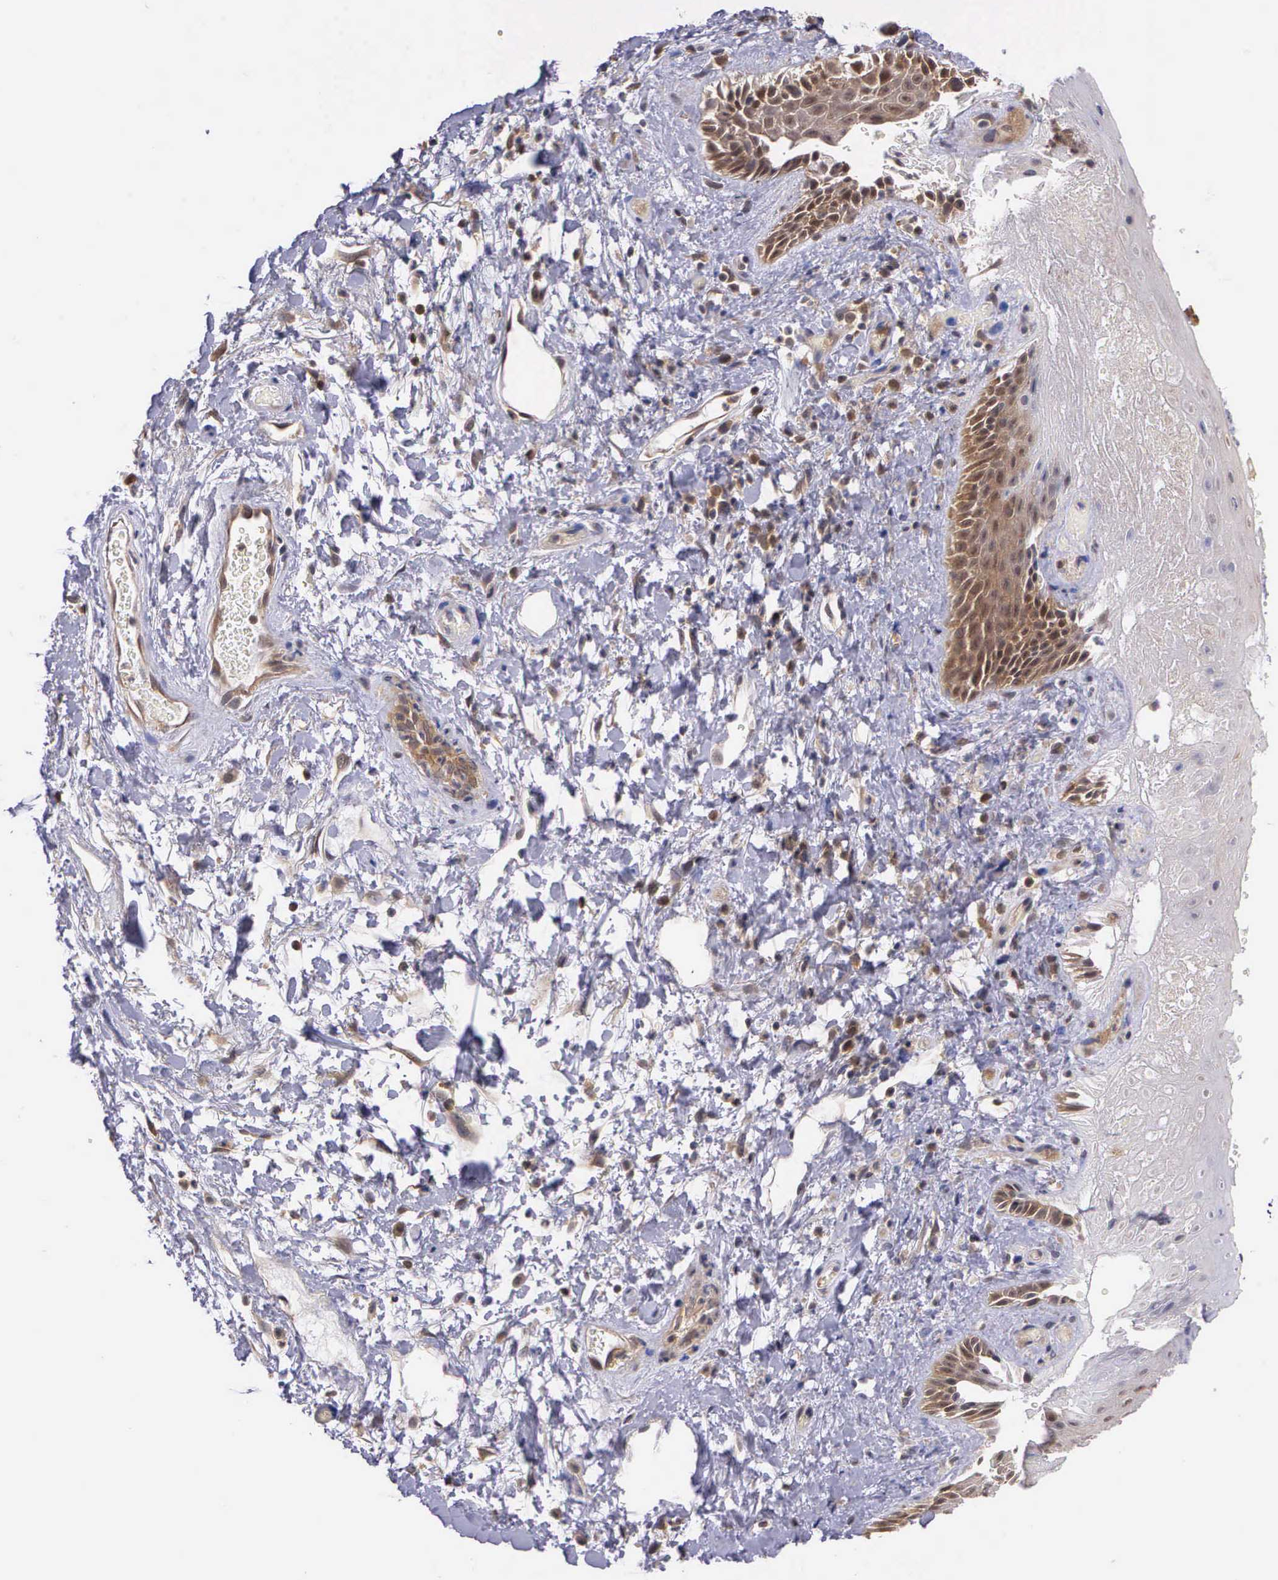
{"staining": {"intensity": "moderate", "quantity": ">75%", "location": "cytoplasmic/membranous"}, "tissue": "skin", "cell_type": "Epidermal cells", "image_type": "normal", "snomed": [{"axis": "morphology", "description": "Normal tissue, NOS"}, {"axis": "topography", "description": "Anal"}], "caption": "A brown stain highlights moderate cytoplasmic/membranous expression of a protein in epidermal cells of unremarkable human skin.", "gene": "IGBP1P2", "patient": {"sex": "male", "age": 78}}